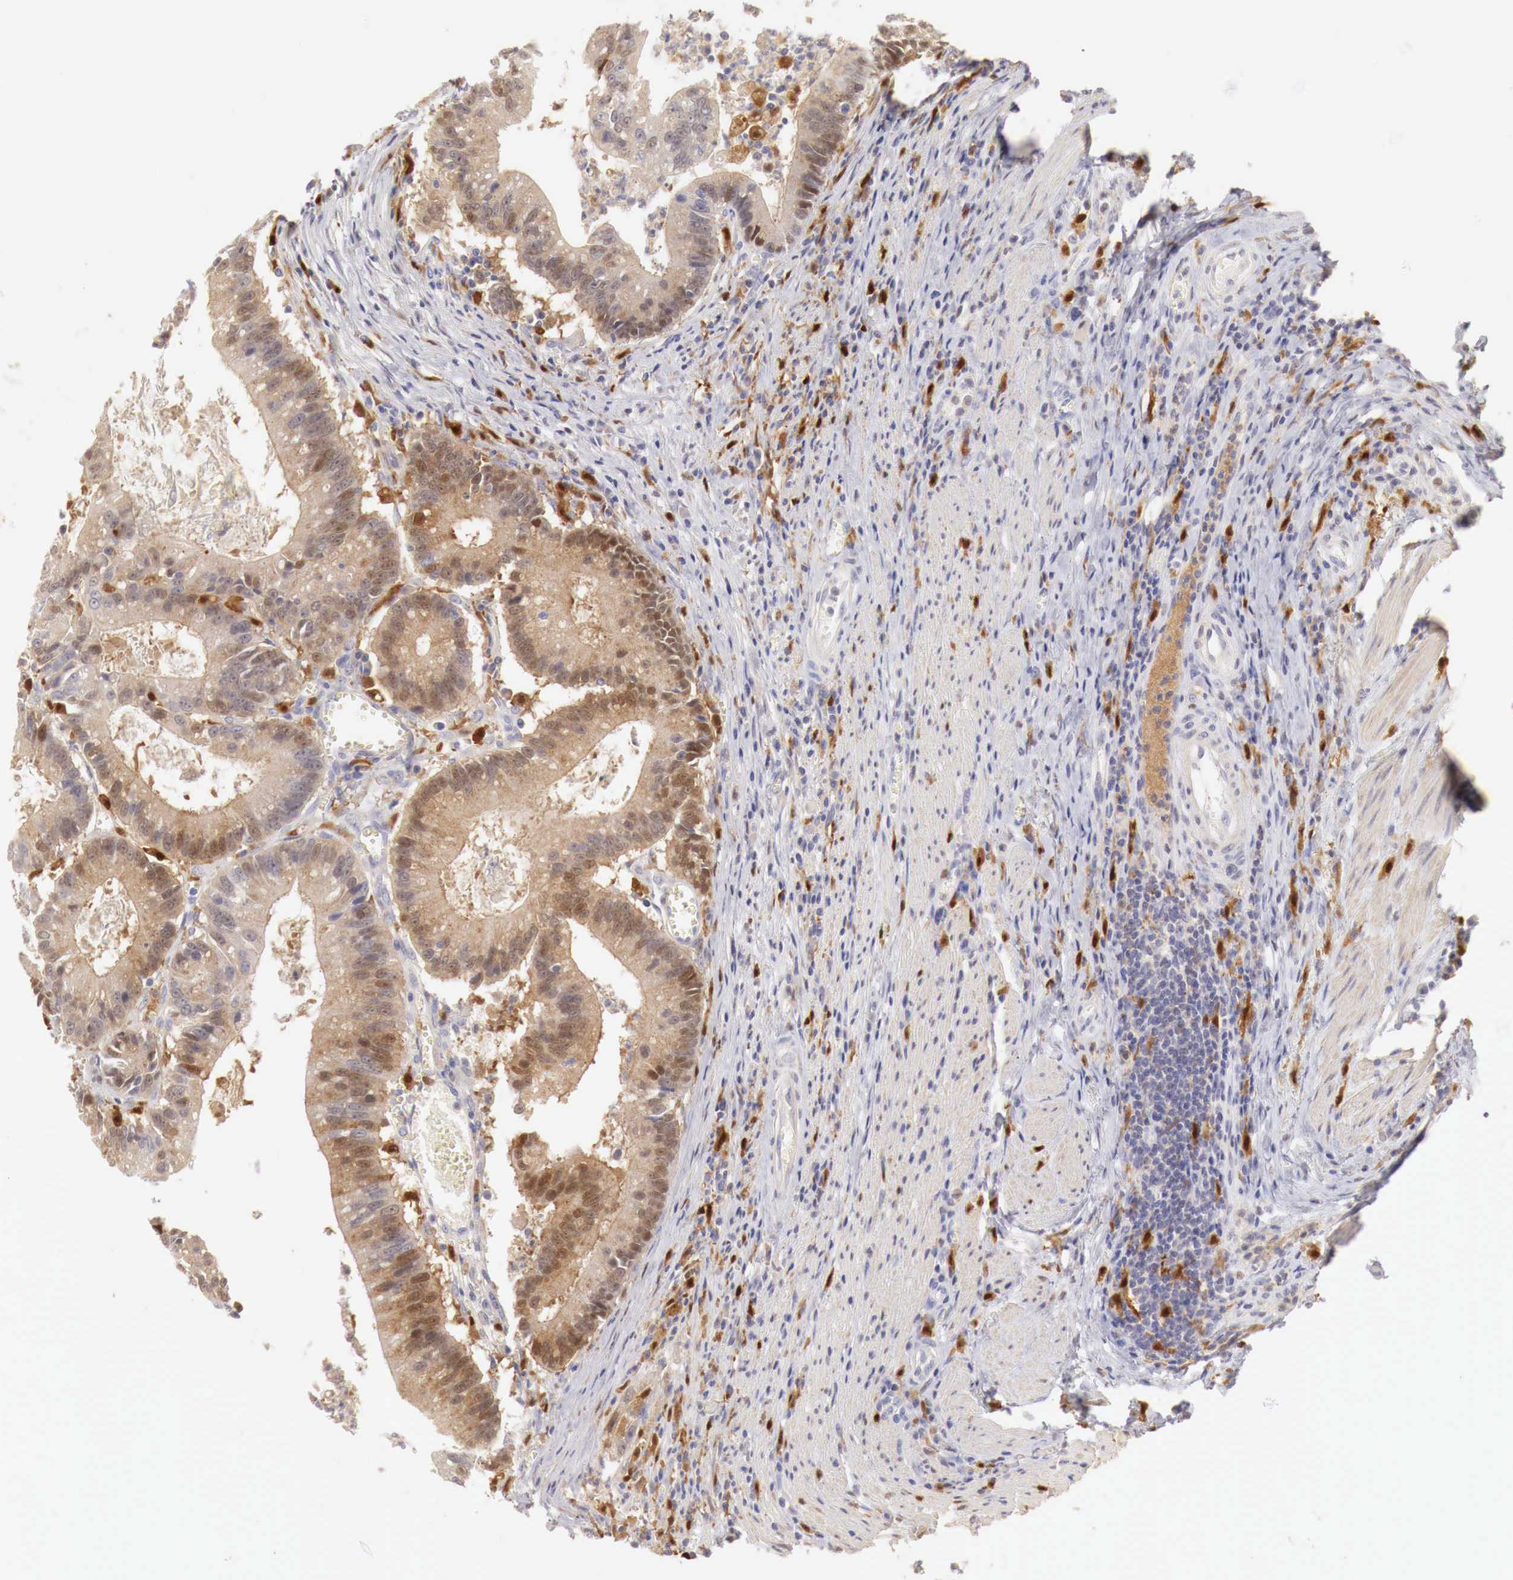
{"staining": {"intensity": "moderate", "quantity": "25%-75%", "location": "cytoplasmic/membranous"}, "tissue": "colorectal cancer", "cell_type": "Tumor cells", "image_type": "cancer", "snomed": [{"axis": "morphology", "description": "Adenocarcinoma, NOS"}, {"axis": "topography", "description": "Rectum"}], "caption": "Moderate cytoplasmic/membranous staining for a protein is identified in about 25%-75% of tumor cells of colorectal cancer using immunohistochemistry (IHC).", "gene": "RENBP", "patient": {"sex": "female", "age": 81}}